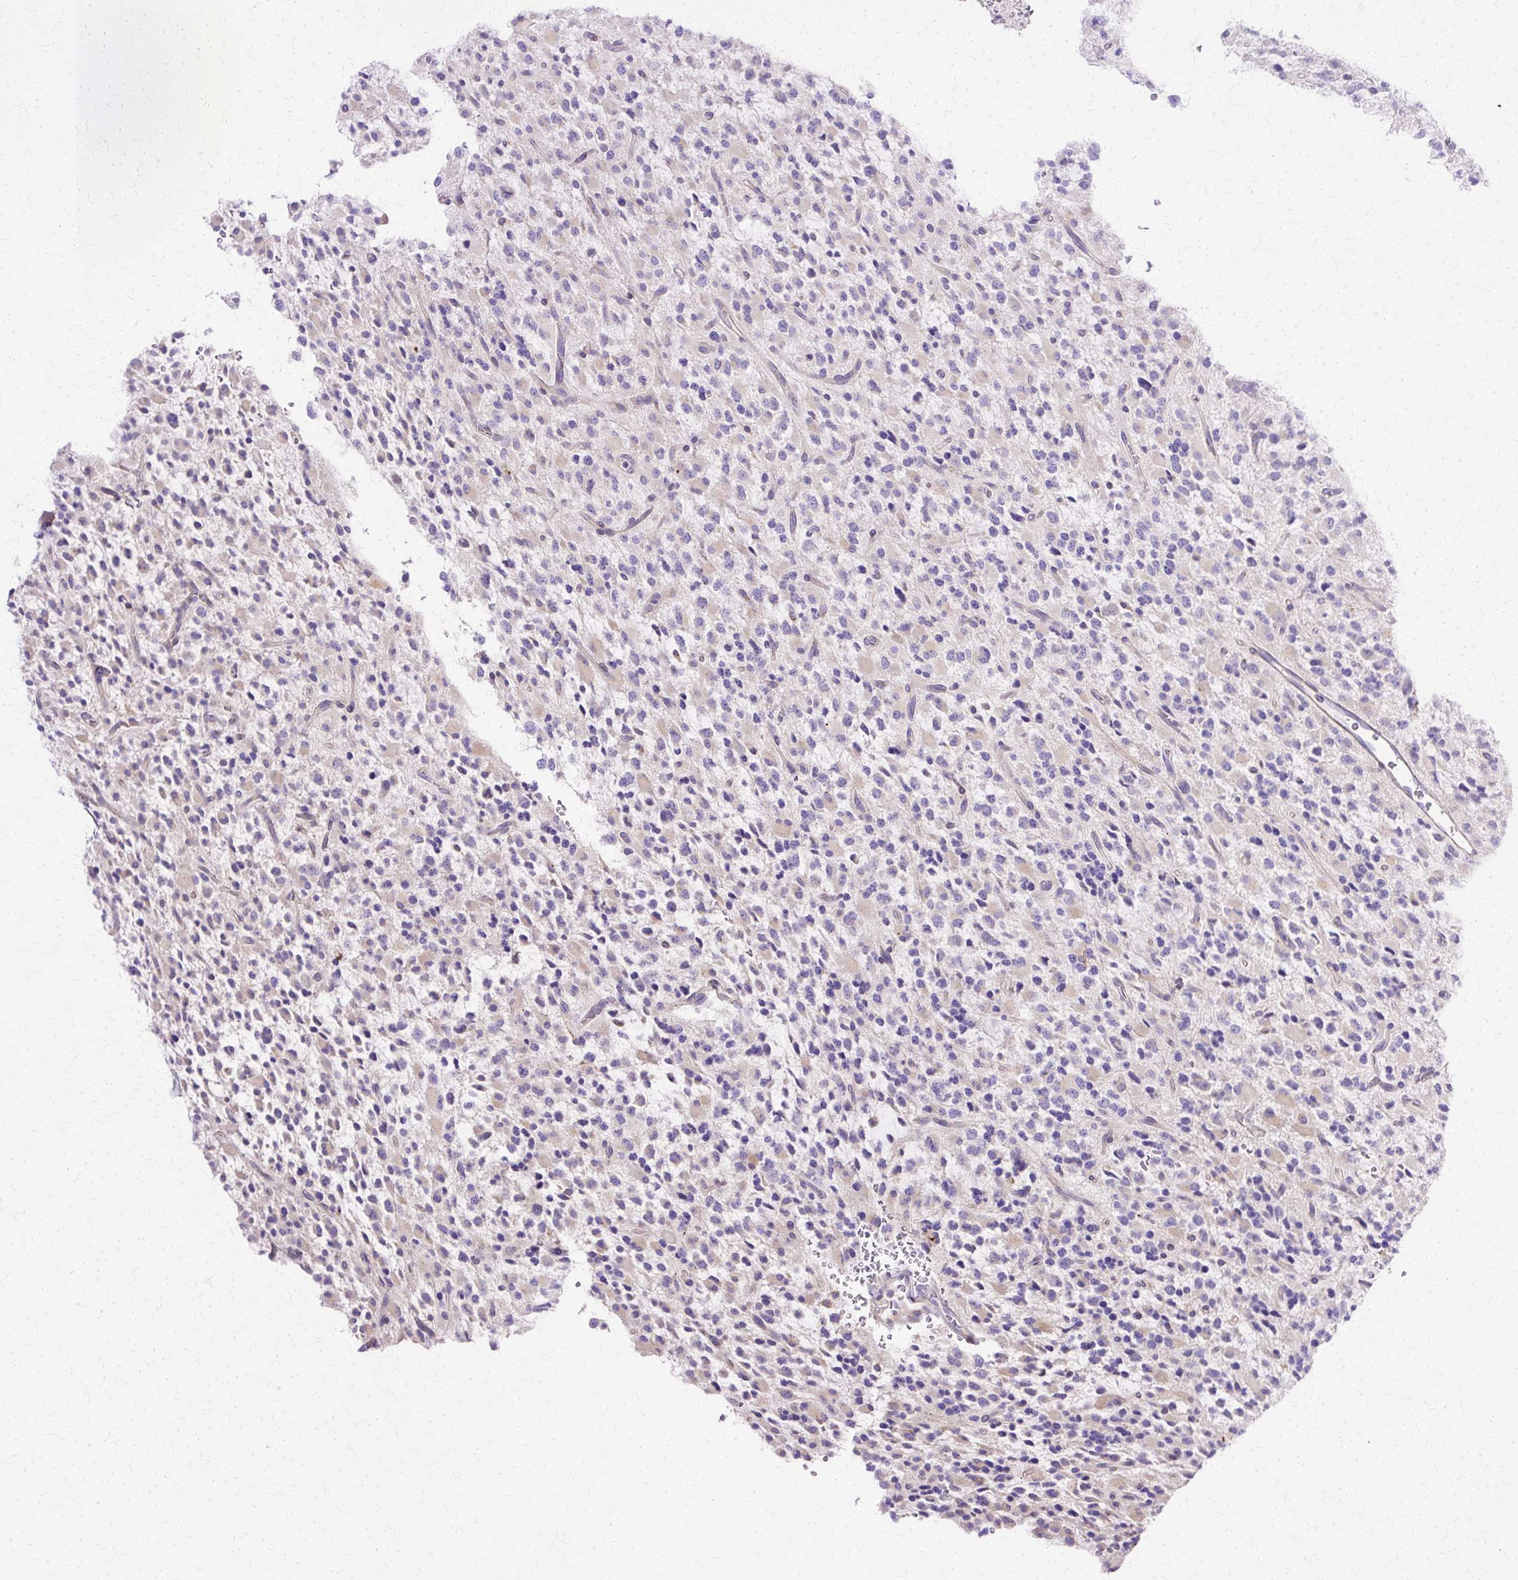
{"staining": {"intensity": "negative", "quantity": "none", "location": "none"}, "tissue": "glioma", "cell_type": "Tumor cells", "image_type": "cancer", "snomed": [{"axis": "morphology", "description": "Glioma, malignant, High grade"}, {"axis": "topography", "description": "Brain"}], "caption": "Malignant glioma (high-grade) stained for a protein using immunohistochemistry (IHC) demonstrates no staining tumor cells.", "gene": "TBC1D3G", "patient": {"sex": "male", "age": 34}}